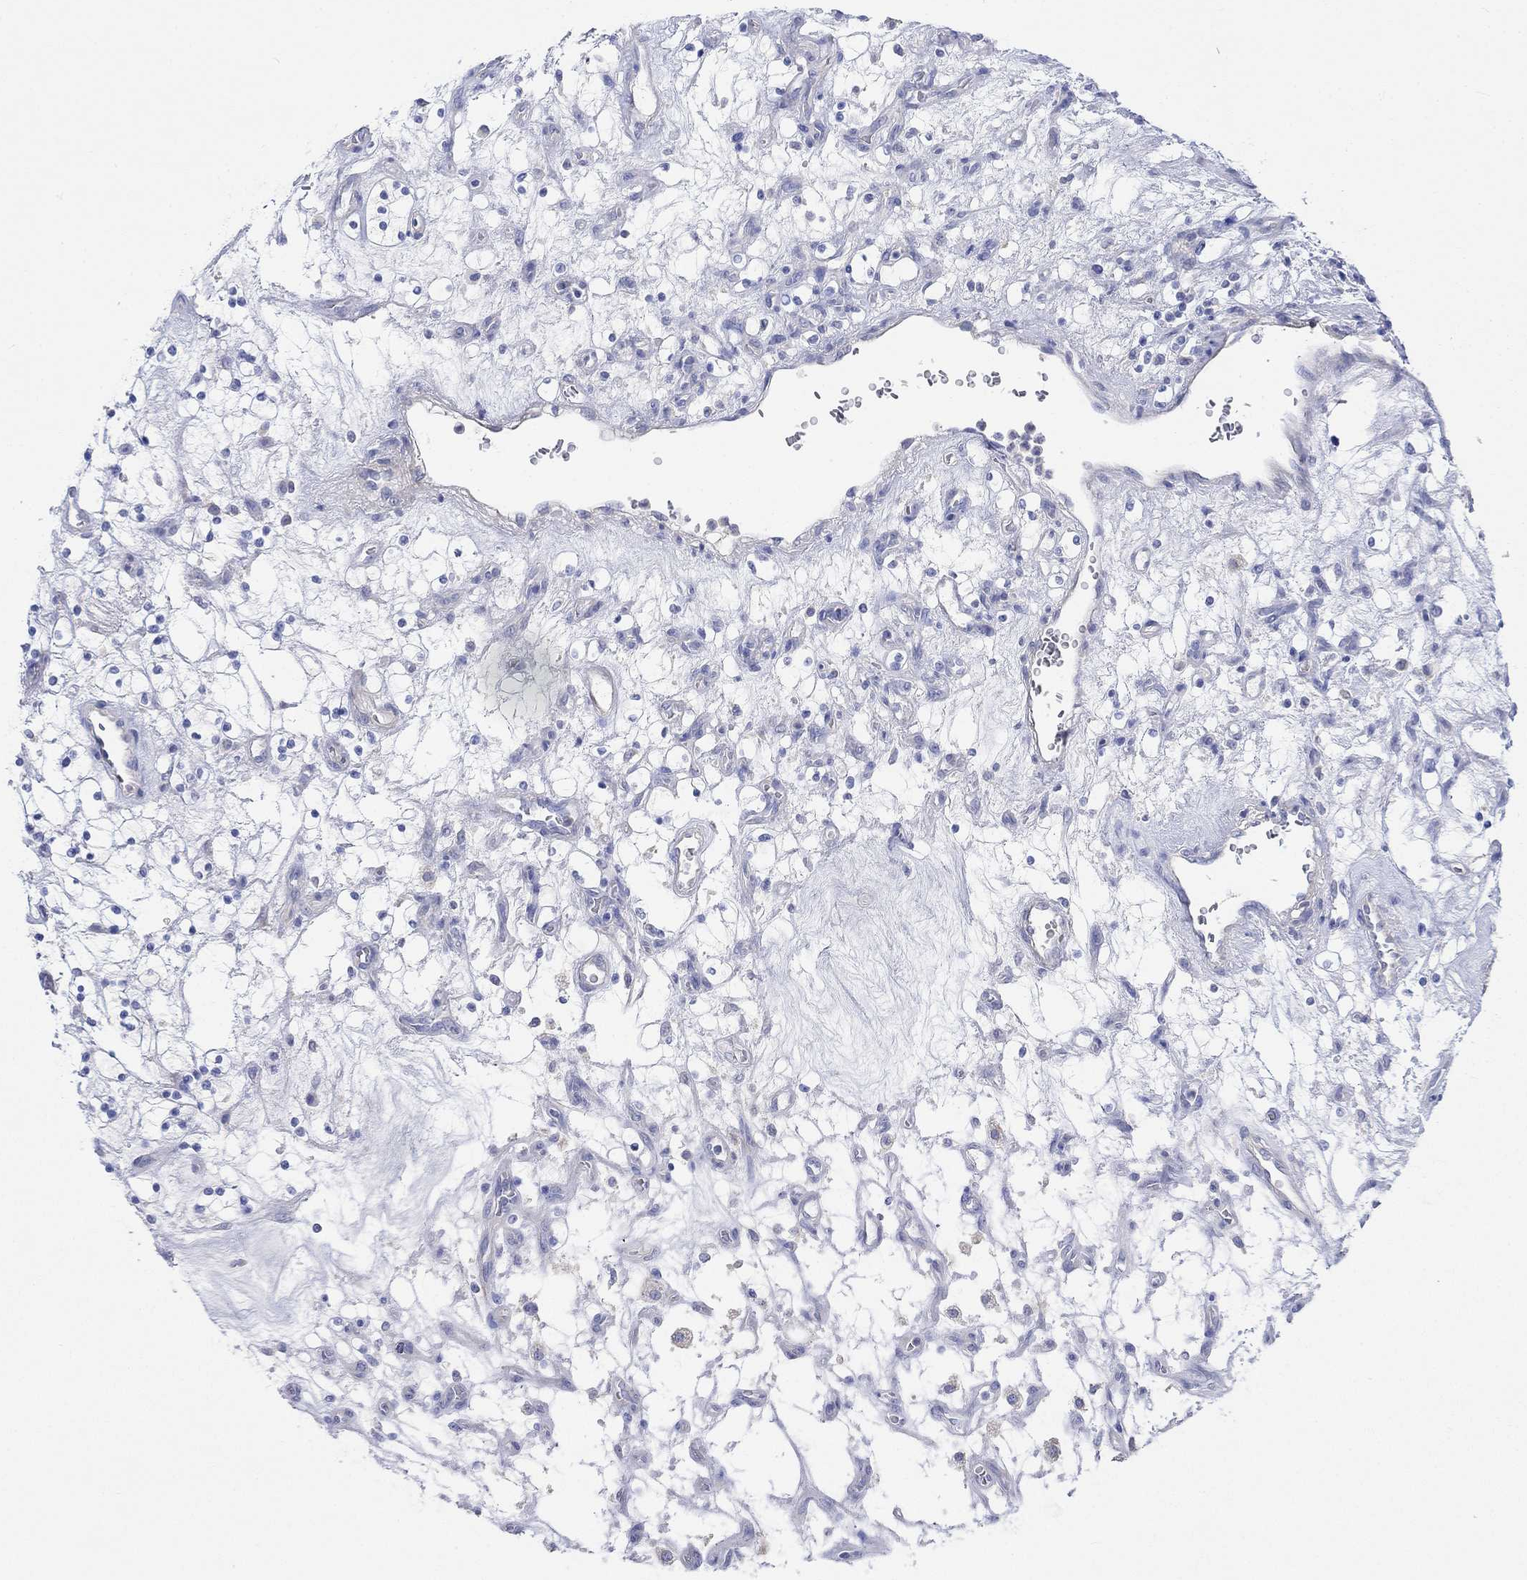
{"staining": {"intensity": "negative", "quantity": "none", "location": "none"}, "tissue": "renal cancer", "cell_type": "Tumor cells", "image_type": "cancer", "snomed": [{"axis": "morphology", "description": "Adenocarcinoma, NOS"}, {"axis": "topography", "description": "Kidney"}], "caption": "There is no significant positivity in tumor cells of renal adenocarcinoma. (DAB immunohistochemistry visualized using brightfield microscopy, high magnification).", "gene": "REEP6", "patient": {"sex": "female", "age": 69}}